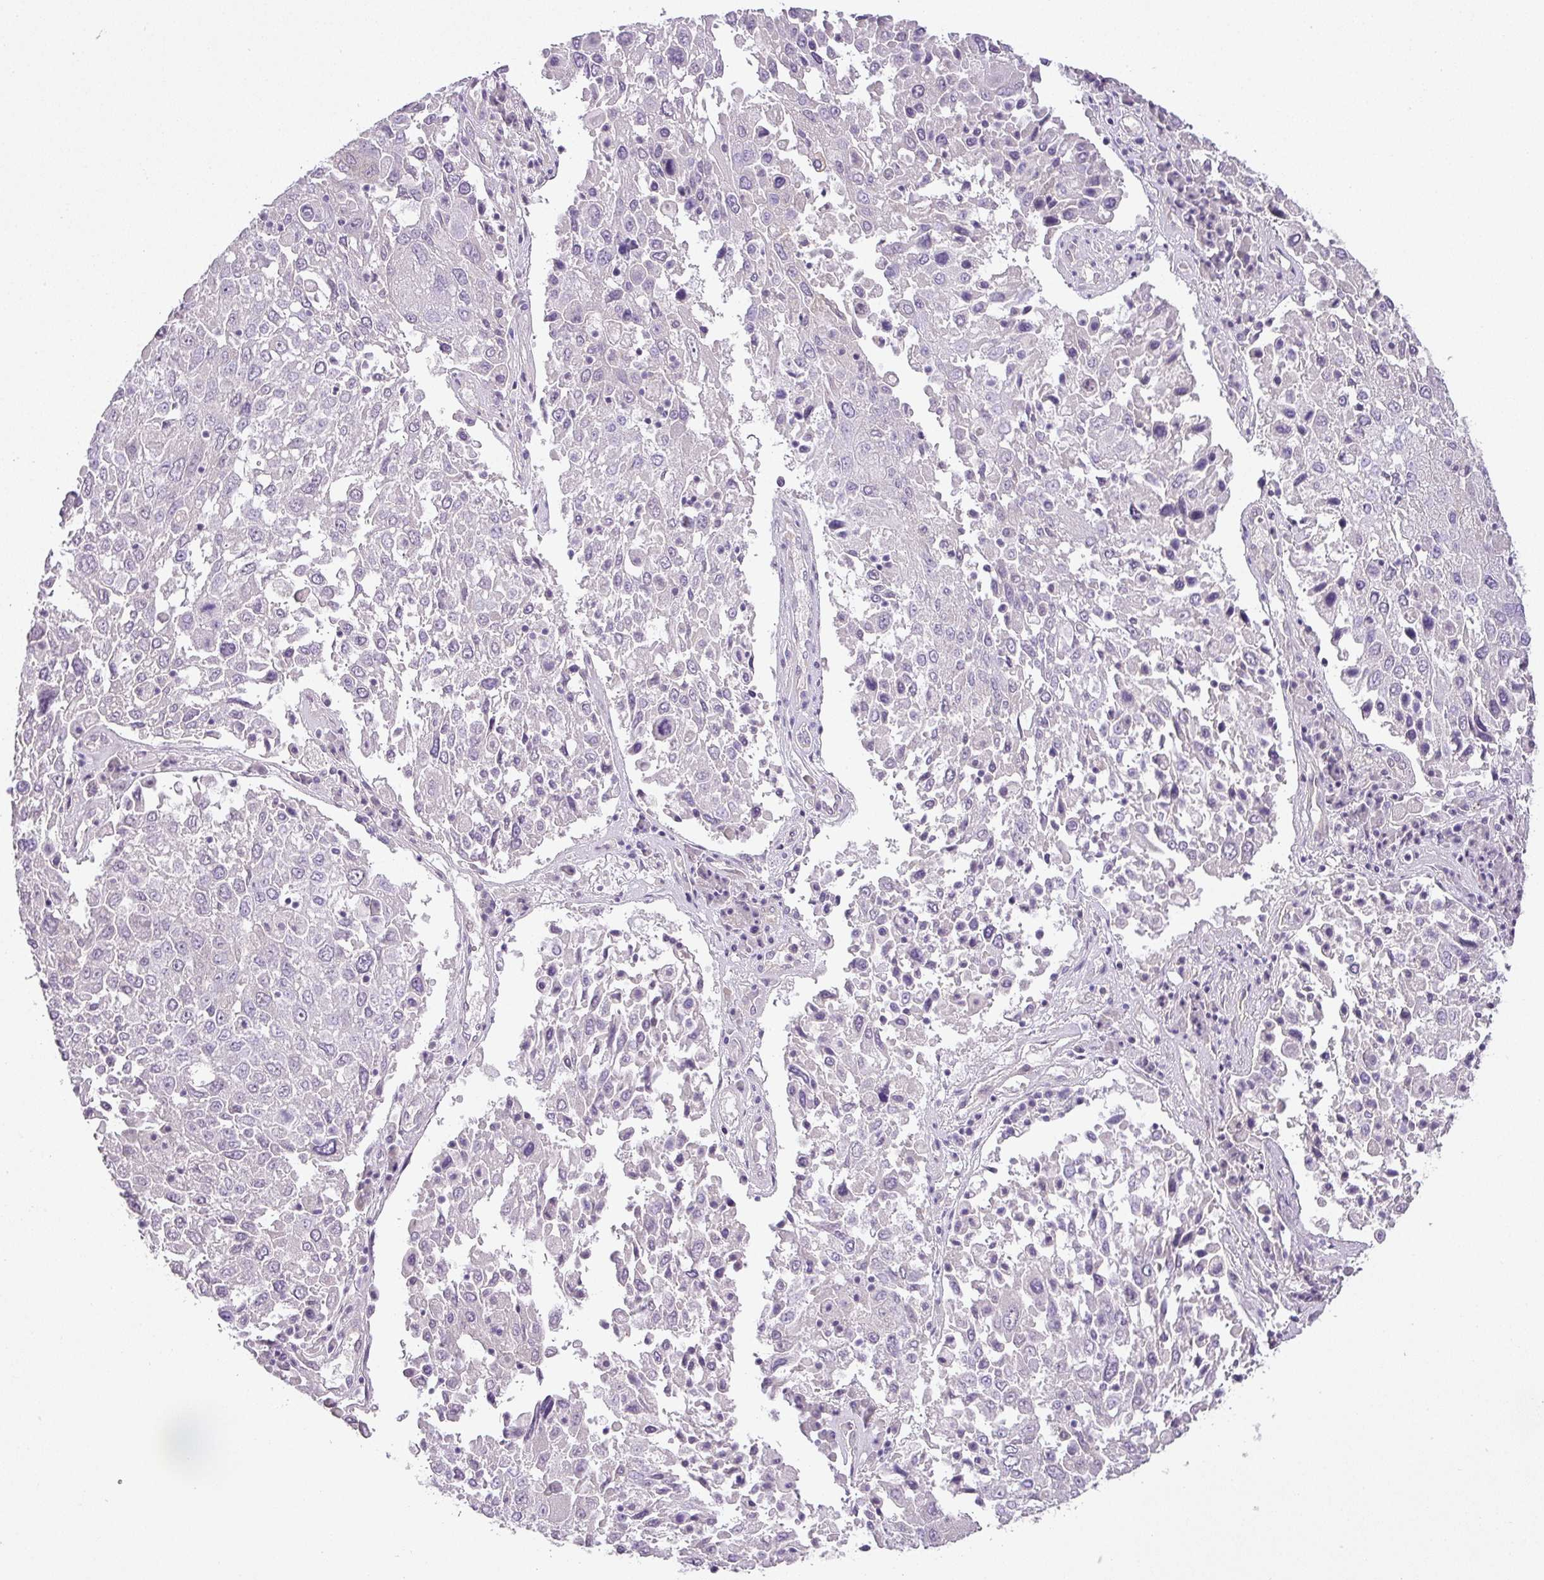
{"staining": {"intensity": "negative", "quantity": "none", "location": "none"}, "tissue": "lung cancer", "cell_type": "Tumor cells", "image_type": "cancer", "snomed": [{"axis": "morphology", "description": "Squamous cell carcinoma, NOS"}, {"axis": "topography", "description": "Lung"}], "caption": "Immunohistochemical staining of lung squamous cell carcinoma shows no significant positivity in tumor cells.", "gene": "RAX2", "patient": {"sex": "male", "age": 65}}